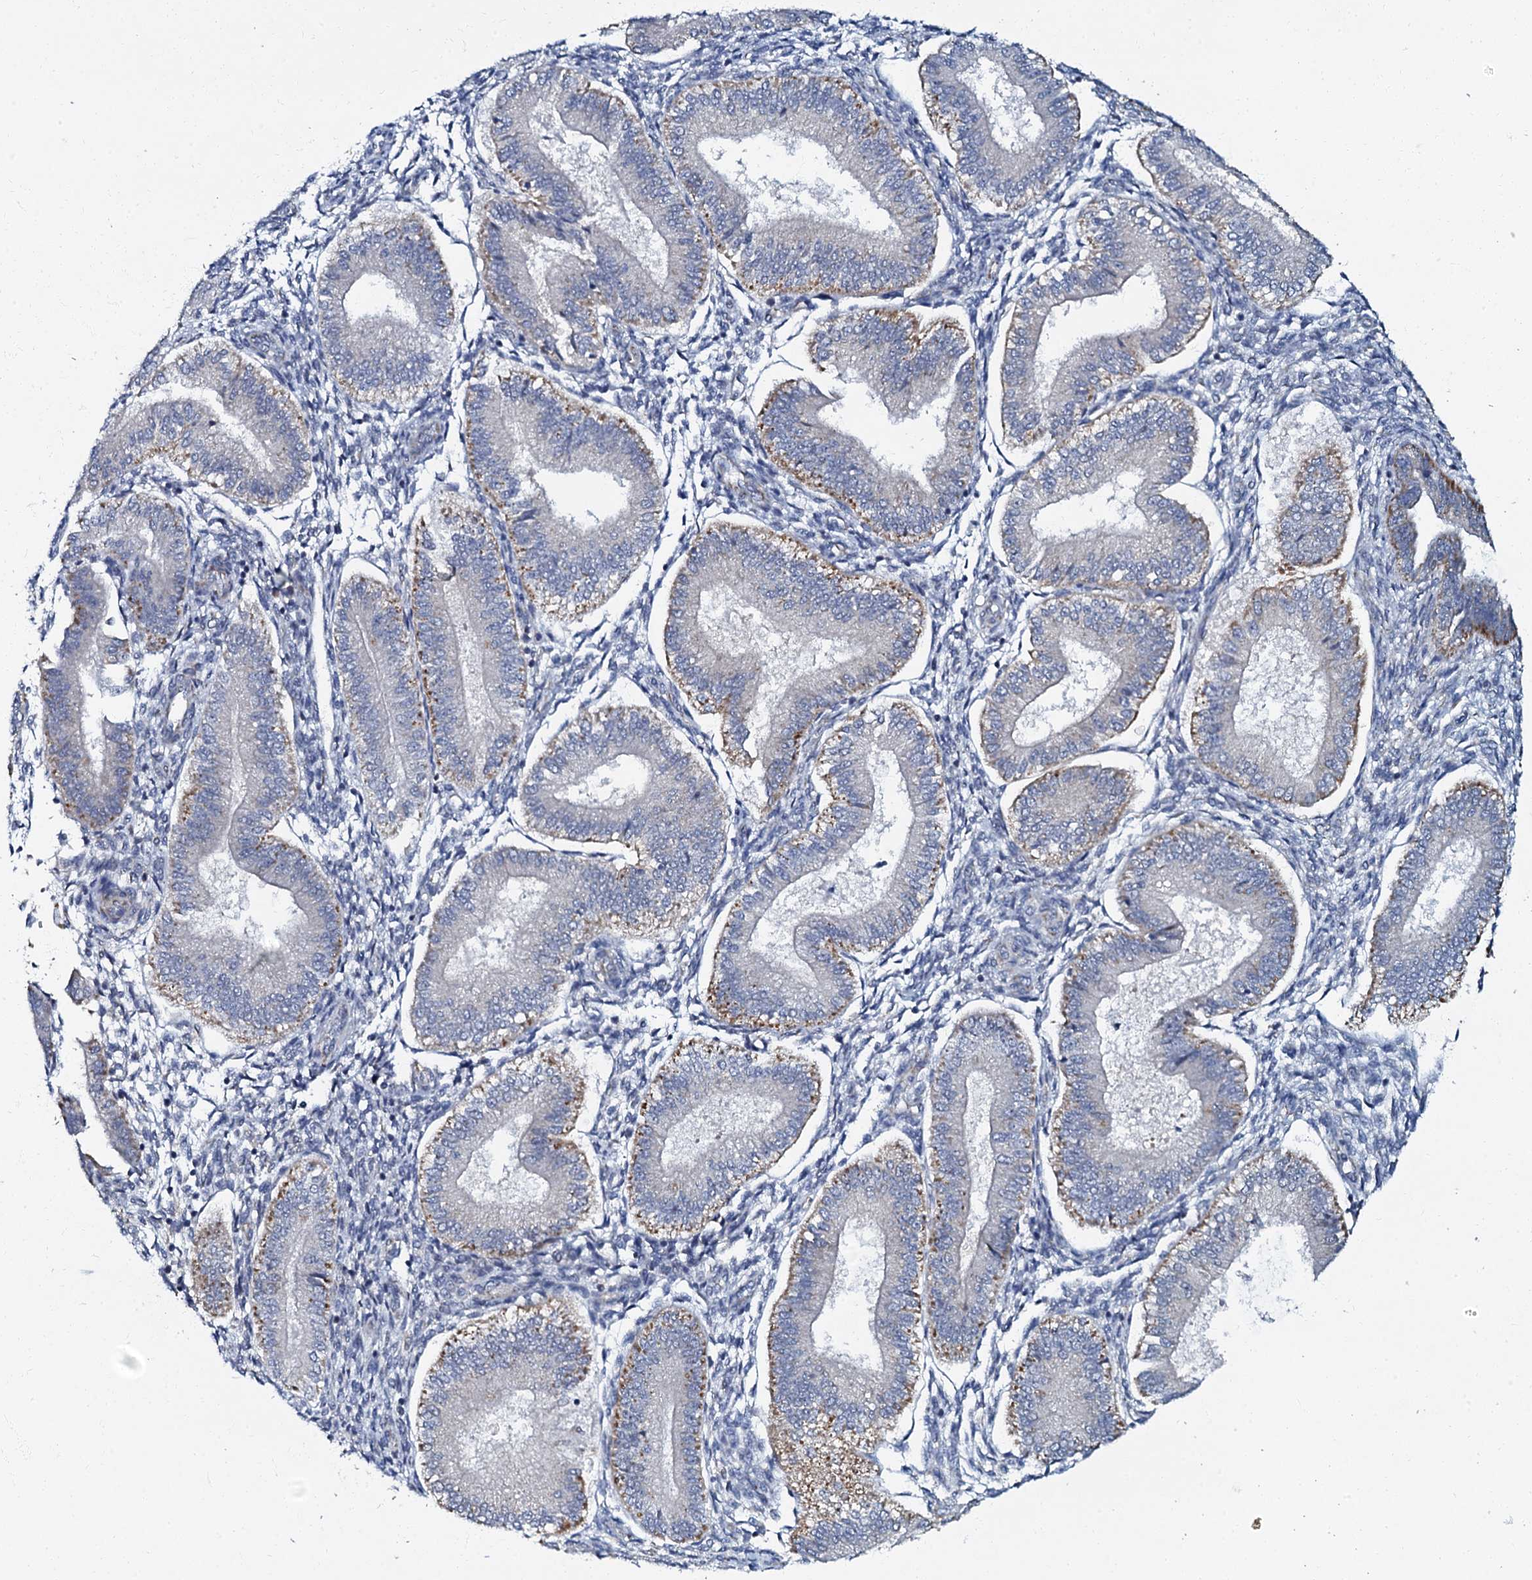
{"staining": {"intensity": "weak", "quantity": "<25%", "location": "cytoplasmic/membranous"}, "tissue": "endometrium", "cell_type": "Cells in endometrial stroma", "image_type": "normal", "snomed": [{"axis": "morphology", "description": "Normal tissue, NOS"}, {"axis": "topography", "description": "Endometrium"}], "caption": "Immunohistochemistry histopathology image of normal human endometrium stained for a protein (brown), which demonstrates no expression in cells in endometrial stroma. The staining was performed using DAB (3,3'-diaminobenzidine) to visualize the protein expression in brown, while the nuclei were stained in blue with hematoxylin (Magnification: 20x).", "gene": "MRPL51", "patient": {"sex": "female", "age": 39}}